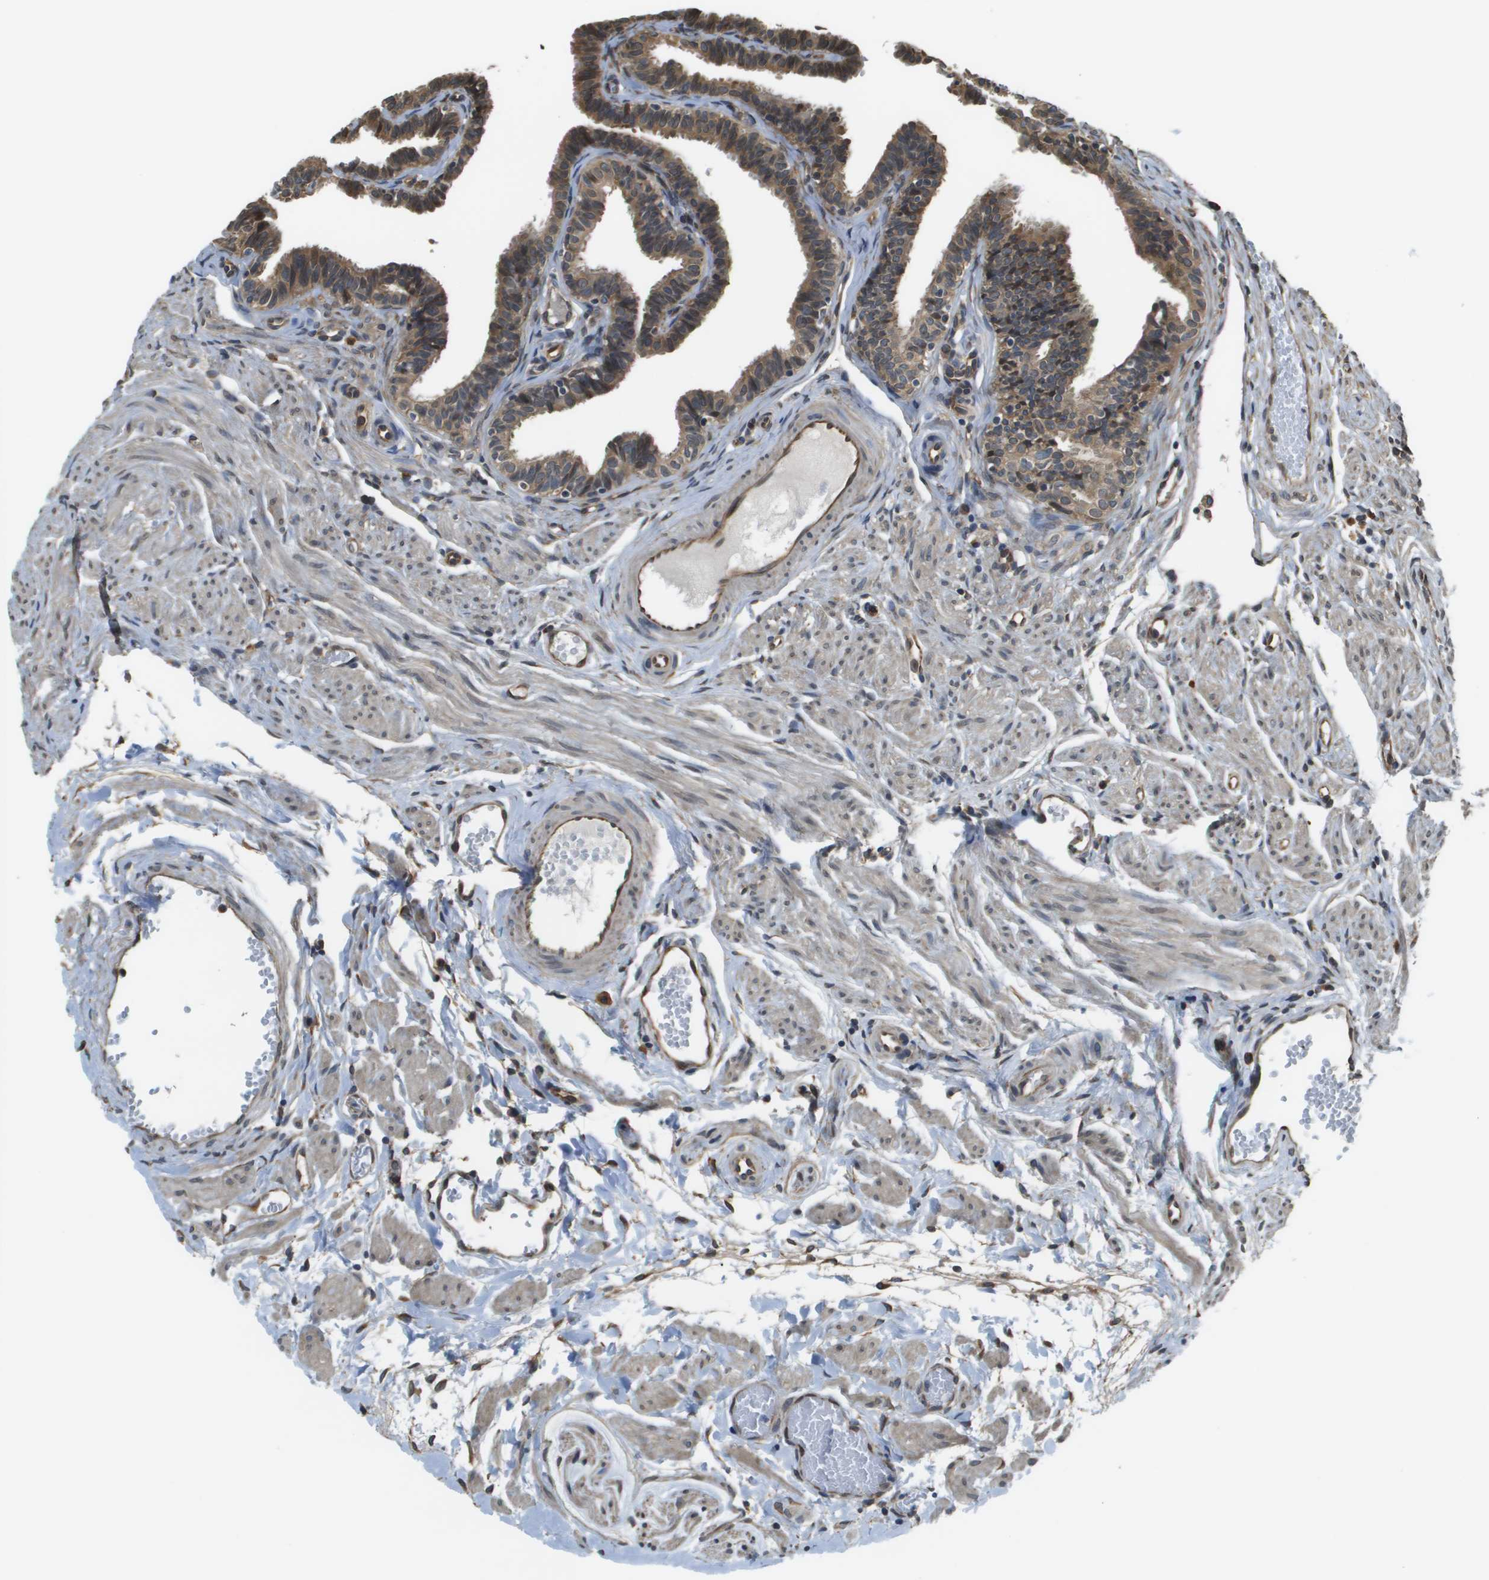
{"staining": {"intensity": "moderate", "quantity": "25%-75%", "location": "cytoplasmic/membranous"}, "tissue": "fallopian tube", "cell_type": "Glandular cells", "image_type": "normal", "snomed": [{"axis": "morphology", "description": "Normal tissue, NOS"}, {"axis": "topography", "description": "Fallopian tube"}, {"axis": "topography", "description": "Ovary"}], "caption": "This photomicrograph exhibits IHC staining of unremarkable human fallopian tube, with medium moderate cytoplasmic/membranous positivity in approximately 25%-75% of glandular cells.", "gene": "SEC62", "patient": {"sex": "female", "age": 23}}